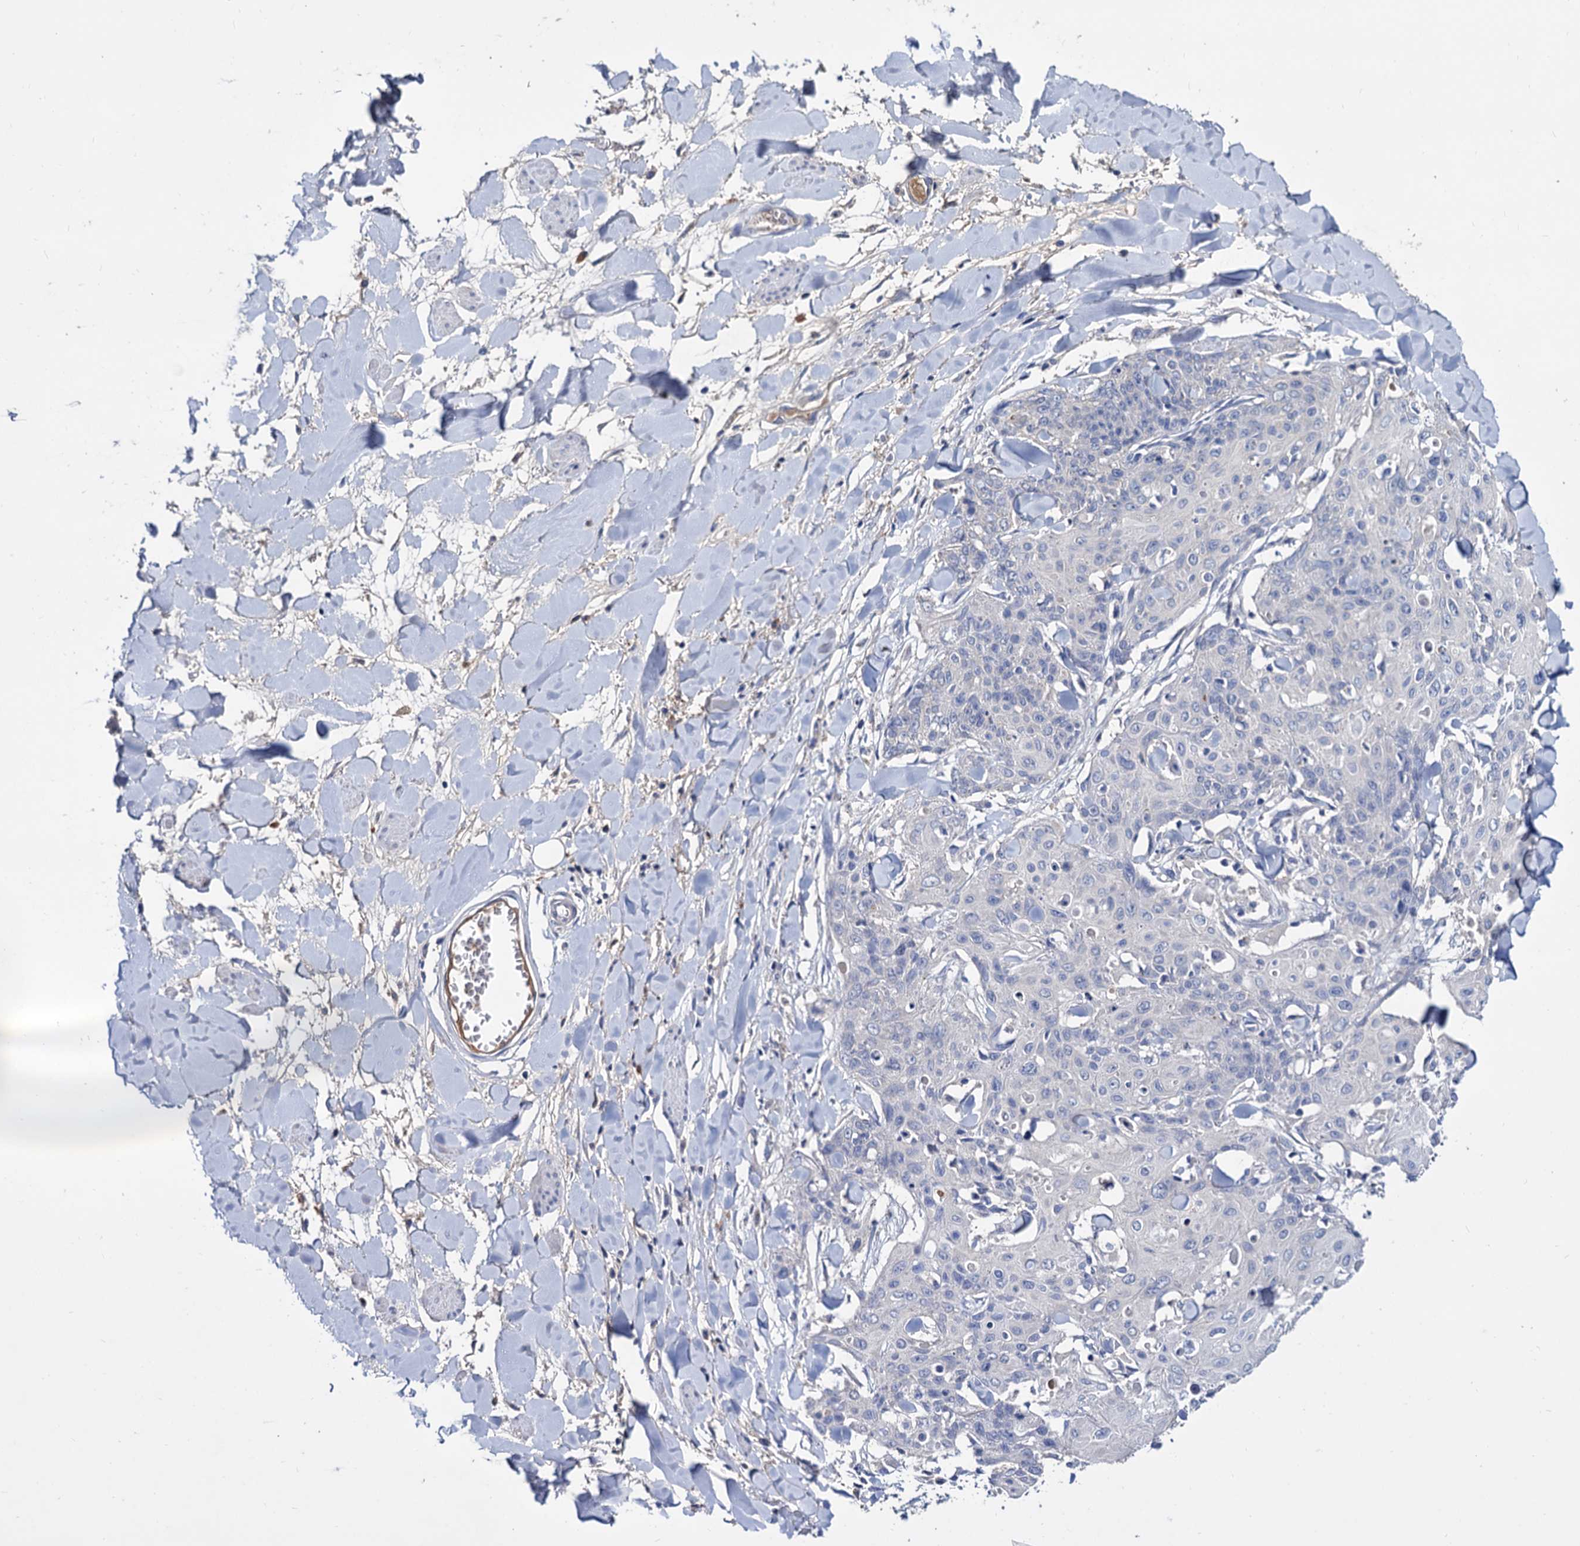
{"staining": {"intensity": "negative", "quantity": "none", "location": "none"}, "tissue": "skin cancer", "cell_type": "Tumor cells", "image_type": "cancer", "snomed": [{"axis": "morphology", "description": "Squamous cell carcinoma, NOS"}, {"axis": "topography", "description": "Skin"}, {"axis": "topography", "description": "Vulva"}], "caption": "The photomicrograph displays no significant expression in tumor cells of skin cancer. (DAB (3,3'-diaminobenzidine) immunohistochemistry with hematoxylin counter stain).", "gene": "NPAS4", "patient": {"sex": "female", "age": 85}}